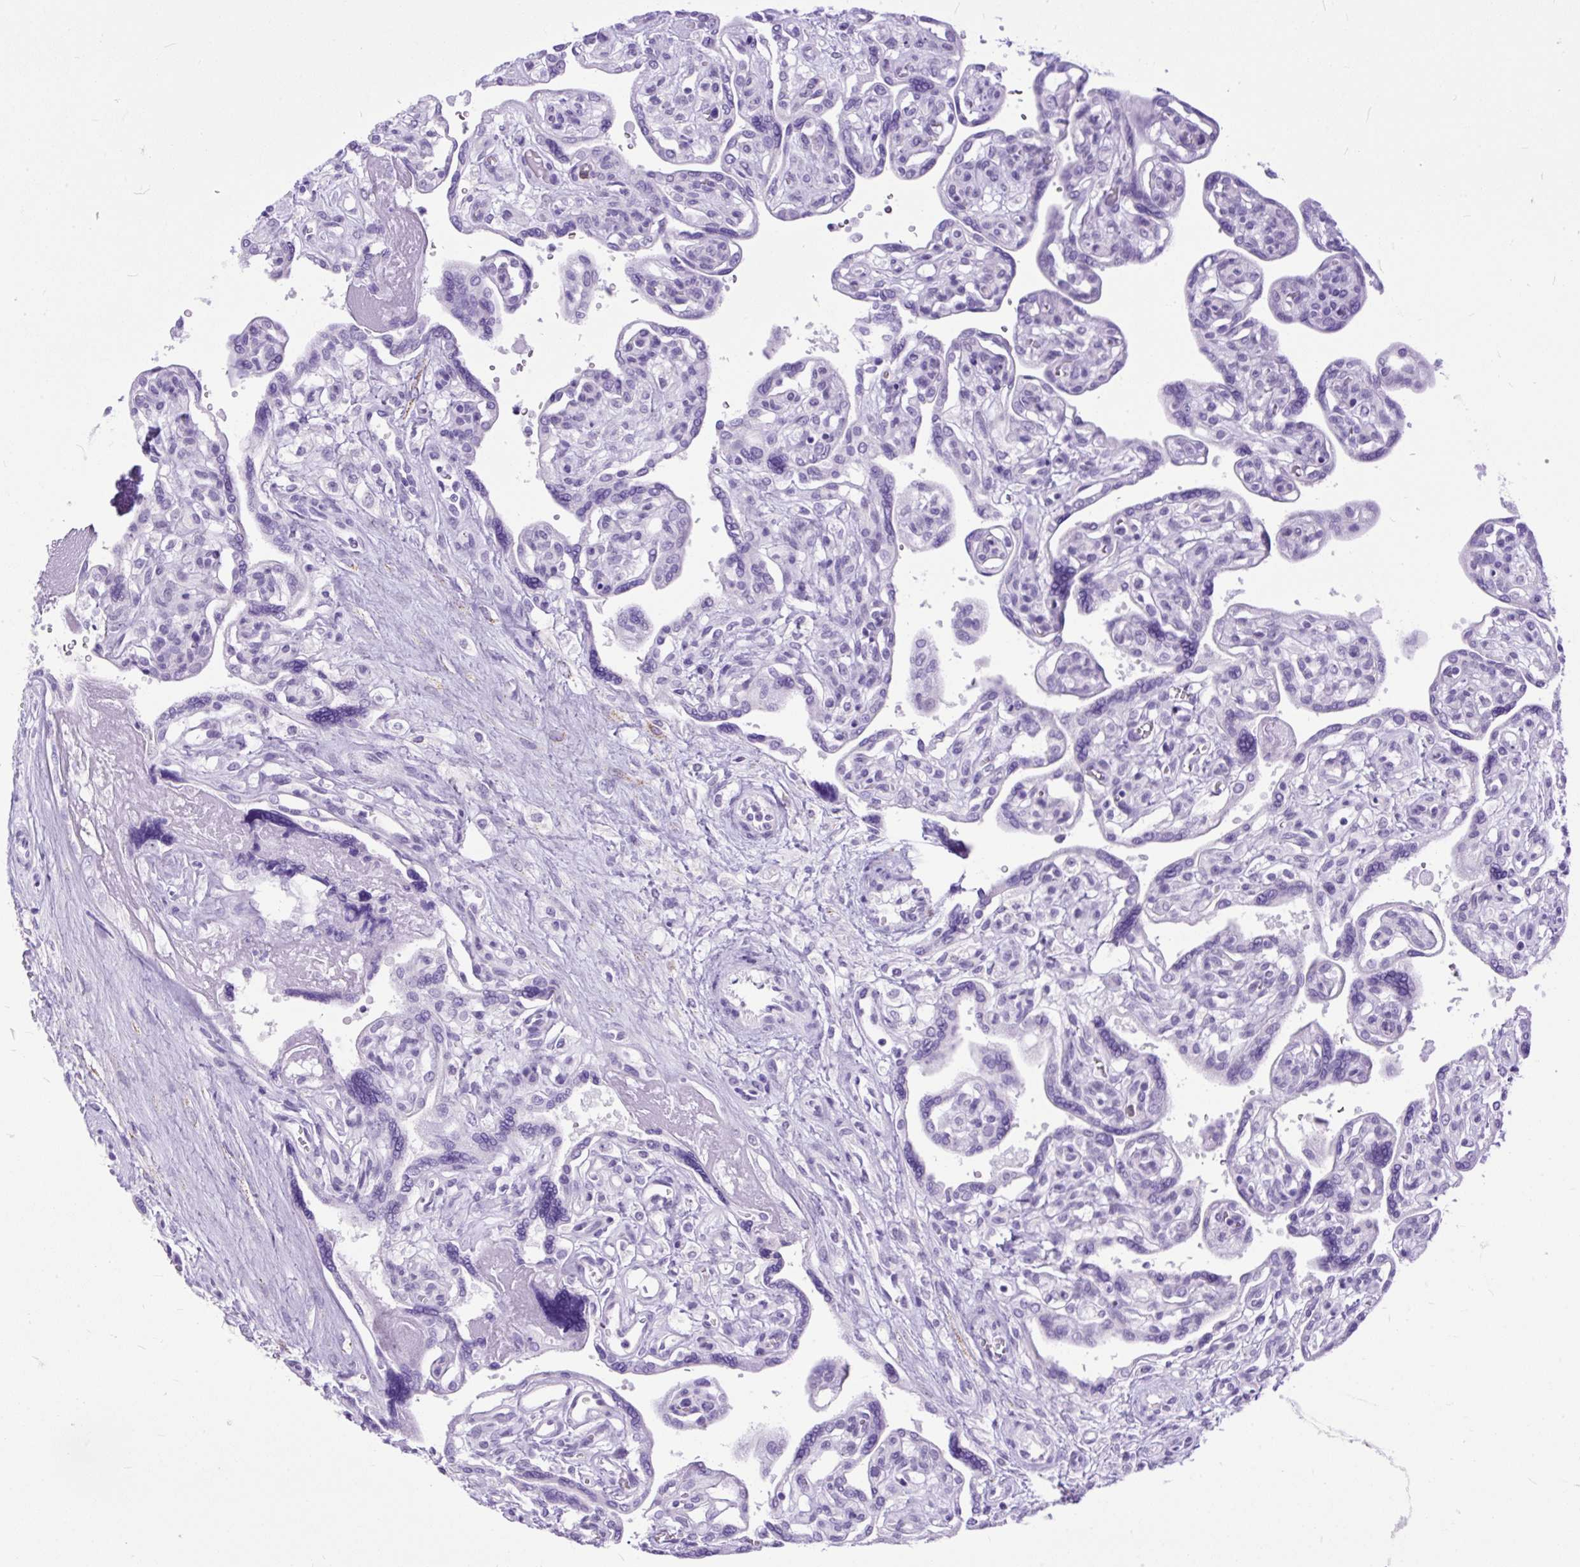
{"staining": {"intensity": "negative", "quantity": "none", "location": "none"}, "tissue": "placenta", "cell_type": "Trophoblastic cells", "image_type": "normal", "snomed": [{"axis": "morphology", "description": "Normal tissue, NOS"}, {"axis": "topography", "description": "Placenta"}], "caption": "DAB immunohistochemical staining of unremarkable placenta shows no significant staining in trophoblastic cells. (DAB IHC with hematoxylin counter stain).", "gene": "ZNF256", "patient": {"sex": "female", "age": 39}}